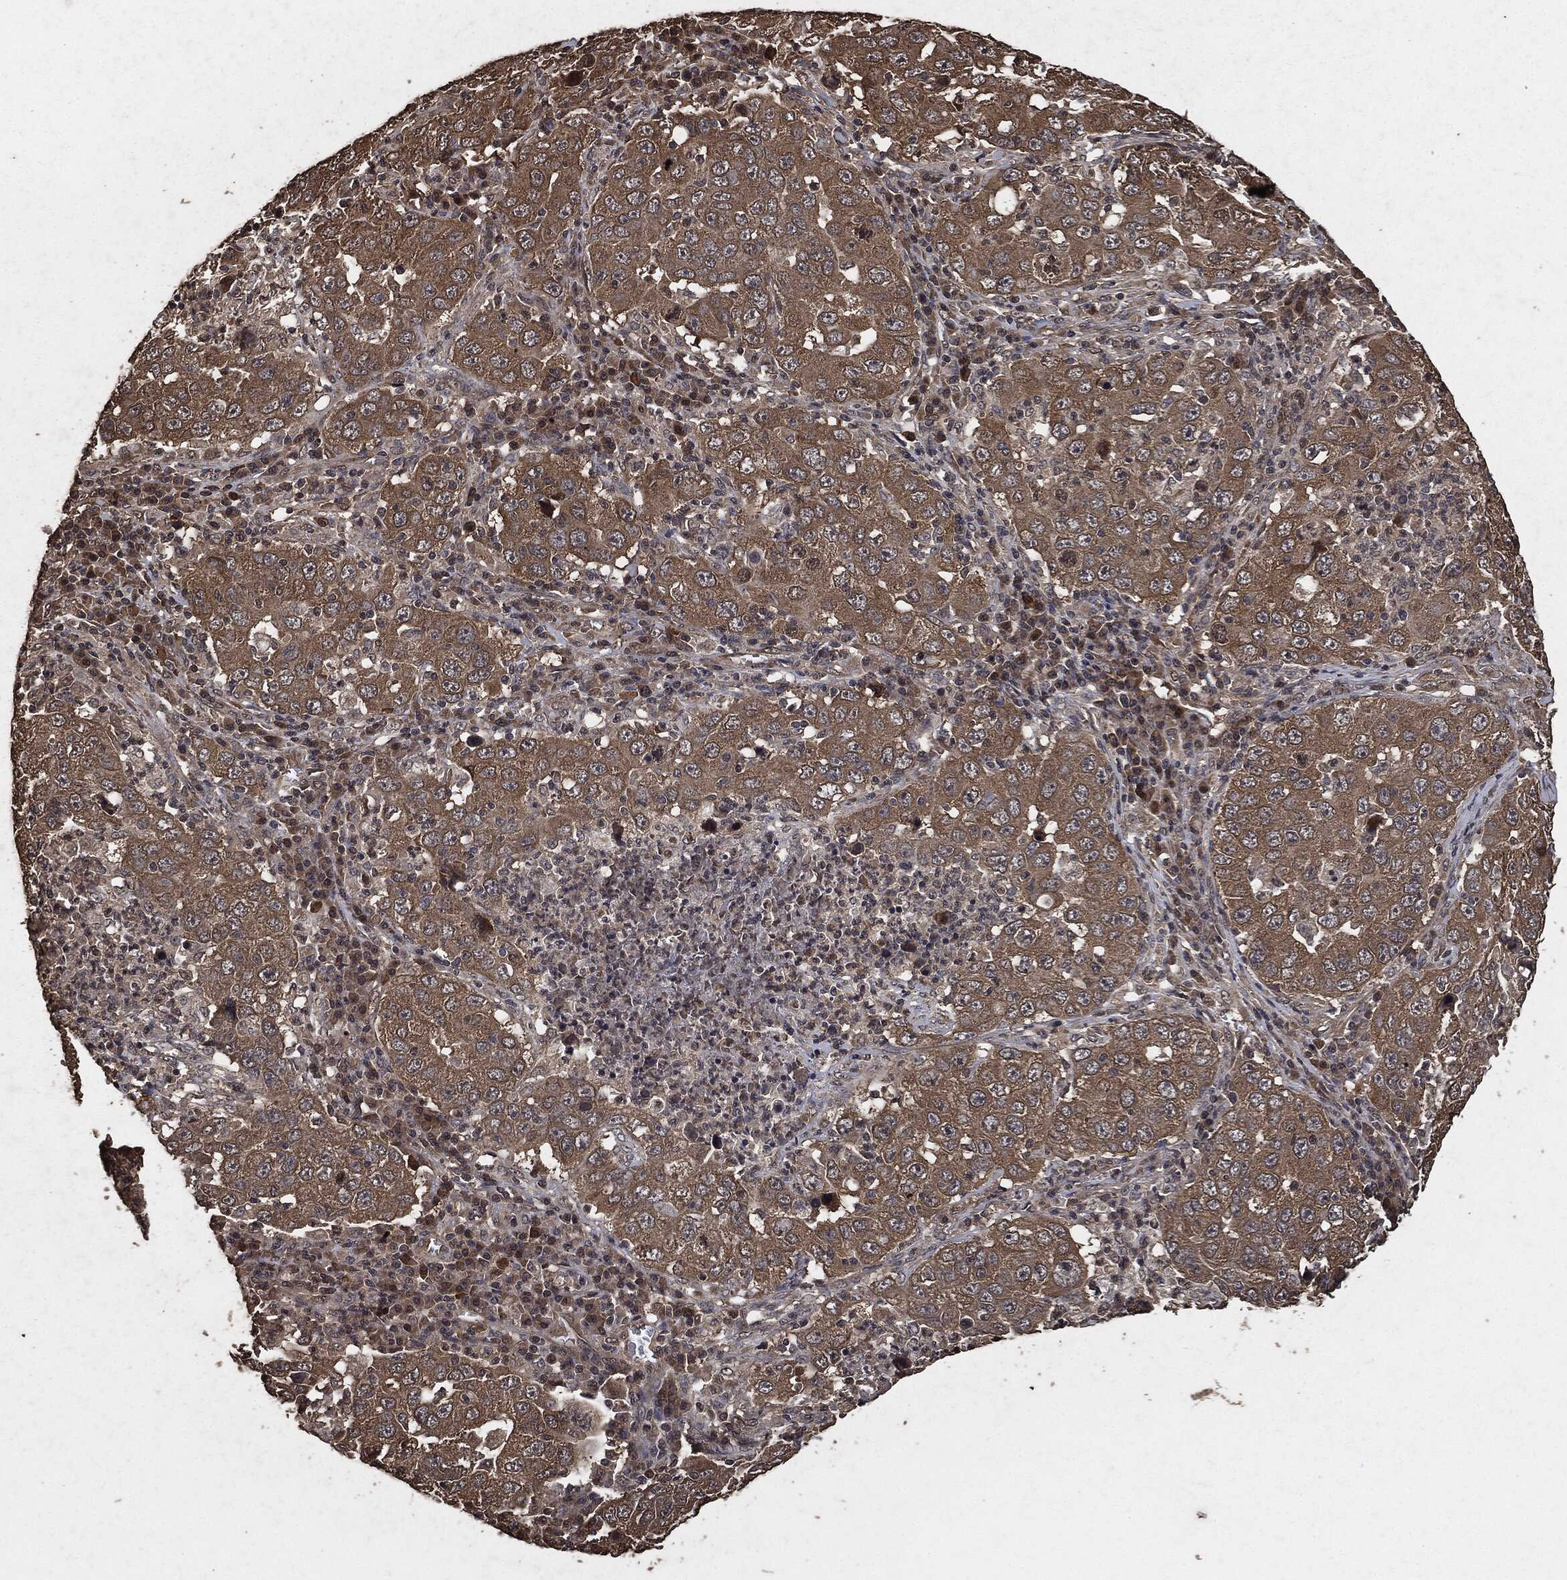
{"staining": {"intensity": "weak", "quantity": ">75%", "location": "cytoplasmic/membranous"}, "tissue": "lung cancer", "cell_type": "Tumor cells", "image_type": "cancer", "snomed": [{"axis": "morphology", "description": "Adenocarcinoma, NOS"}, {"axis": "topography", "description": "Lung"}], "caption": "Immunohistochemistry (IHC) photomicrograph of neoplastic tissue: human adenocarcinoma (lung) stained using IHC displays low levels of weak protein expression localized specifically in the cytoplasmic/membranous of tumor cells, appearing as a cytoplasmic/membranous brown color.", "gene": "AKT1S1", "patient": {"sex": "male", "age": 73}}